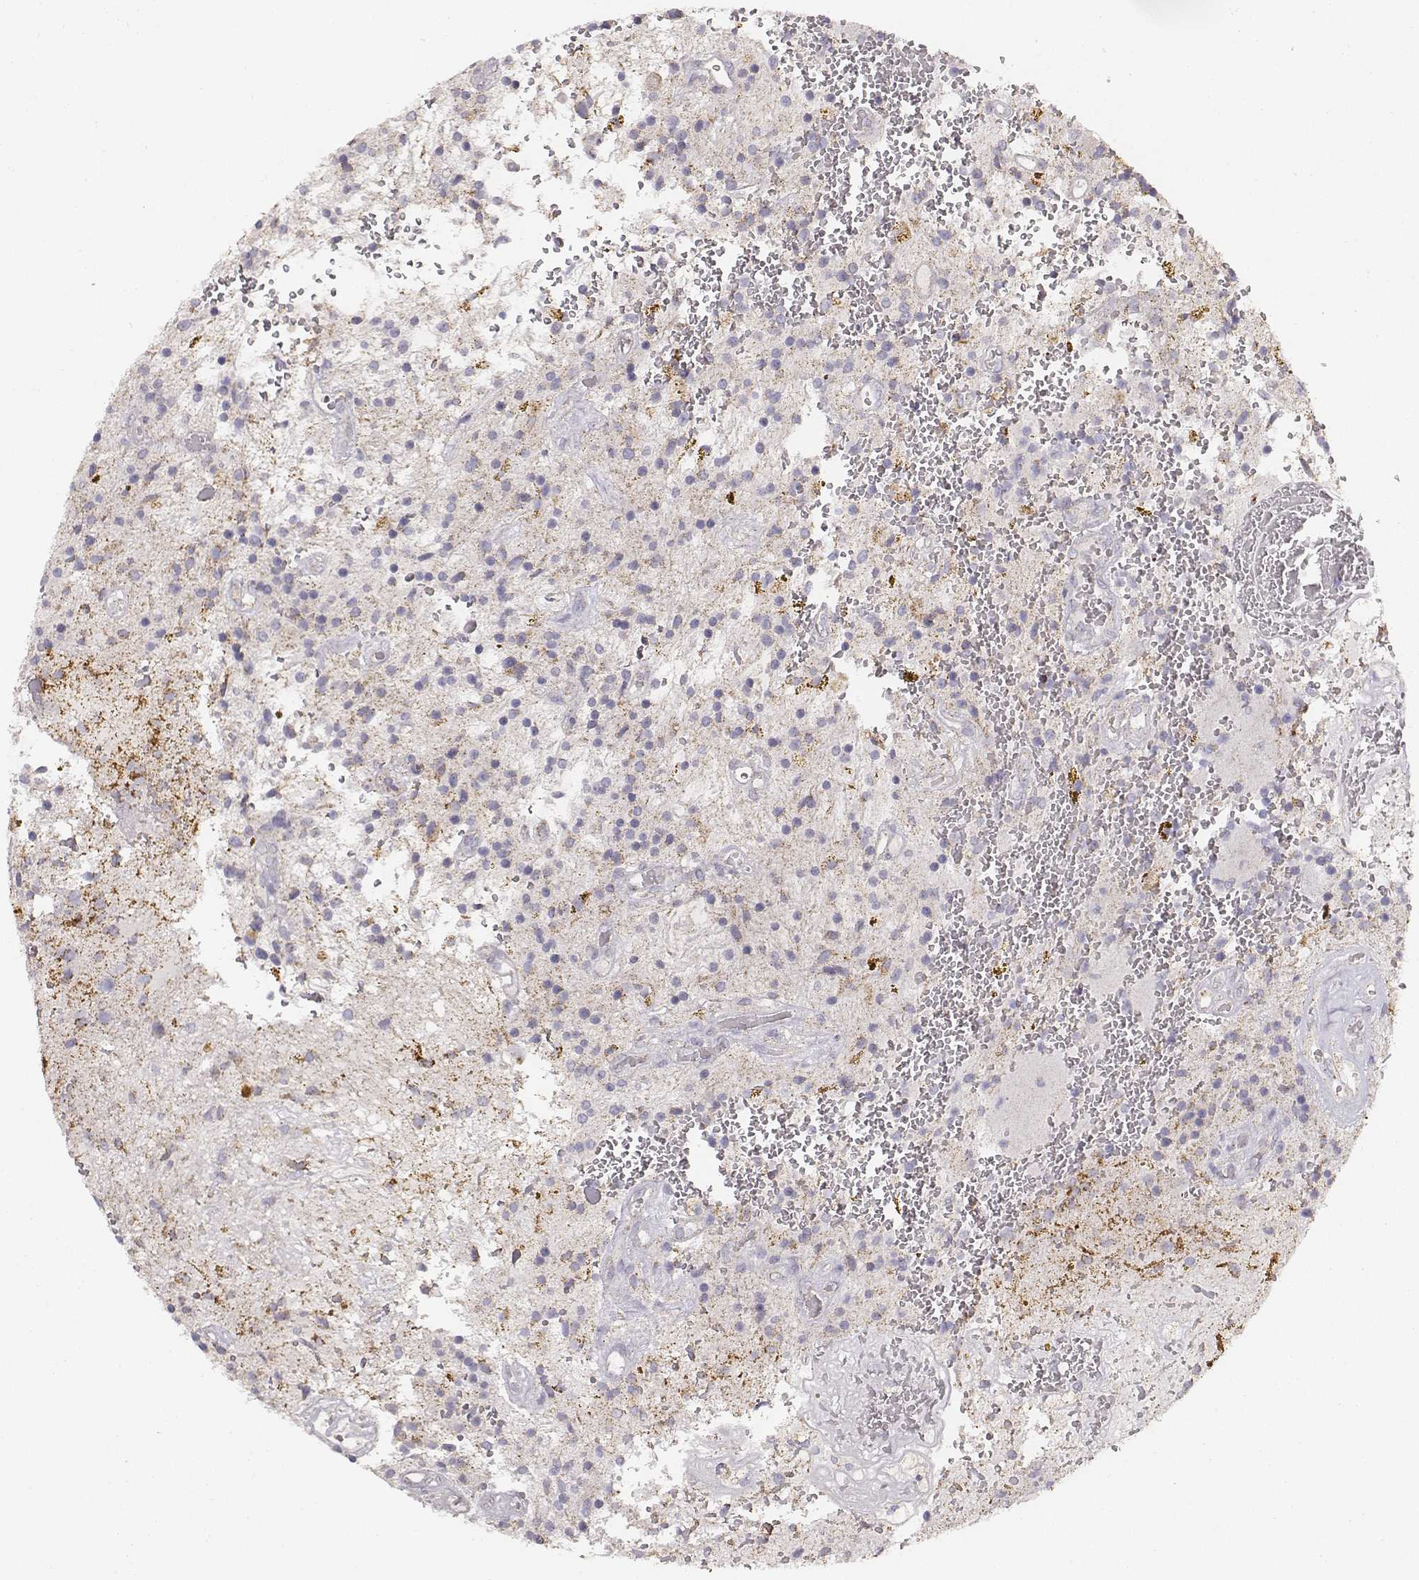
{"staining": {"intensity": "weak", "quantity": "25%-75%", "location": "cytoplasmic/membranous"}, "tissue": "glioma", "cell_type": "Tumor cells", "image_type": "cancer", "snomed": [{"axis": "morphology", "description": "Glioma, malignant, Low grade"}, {"axis": "topography", "description": "Cerebellum"}], "caption": "Human malignant glioma (low-grade) stained with a protein marker shows weak staining in tumor cells.", "gene": "ABCD3", "patient": {"sex": "female", "age": 14}}